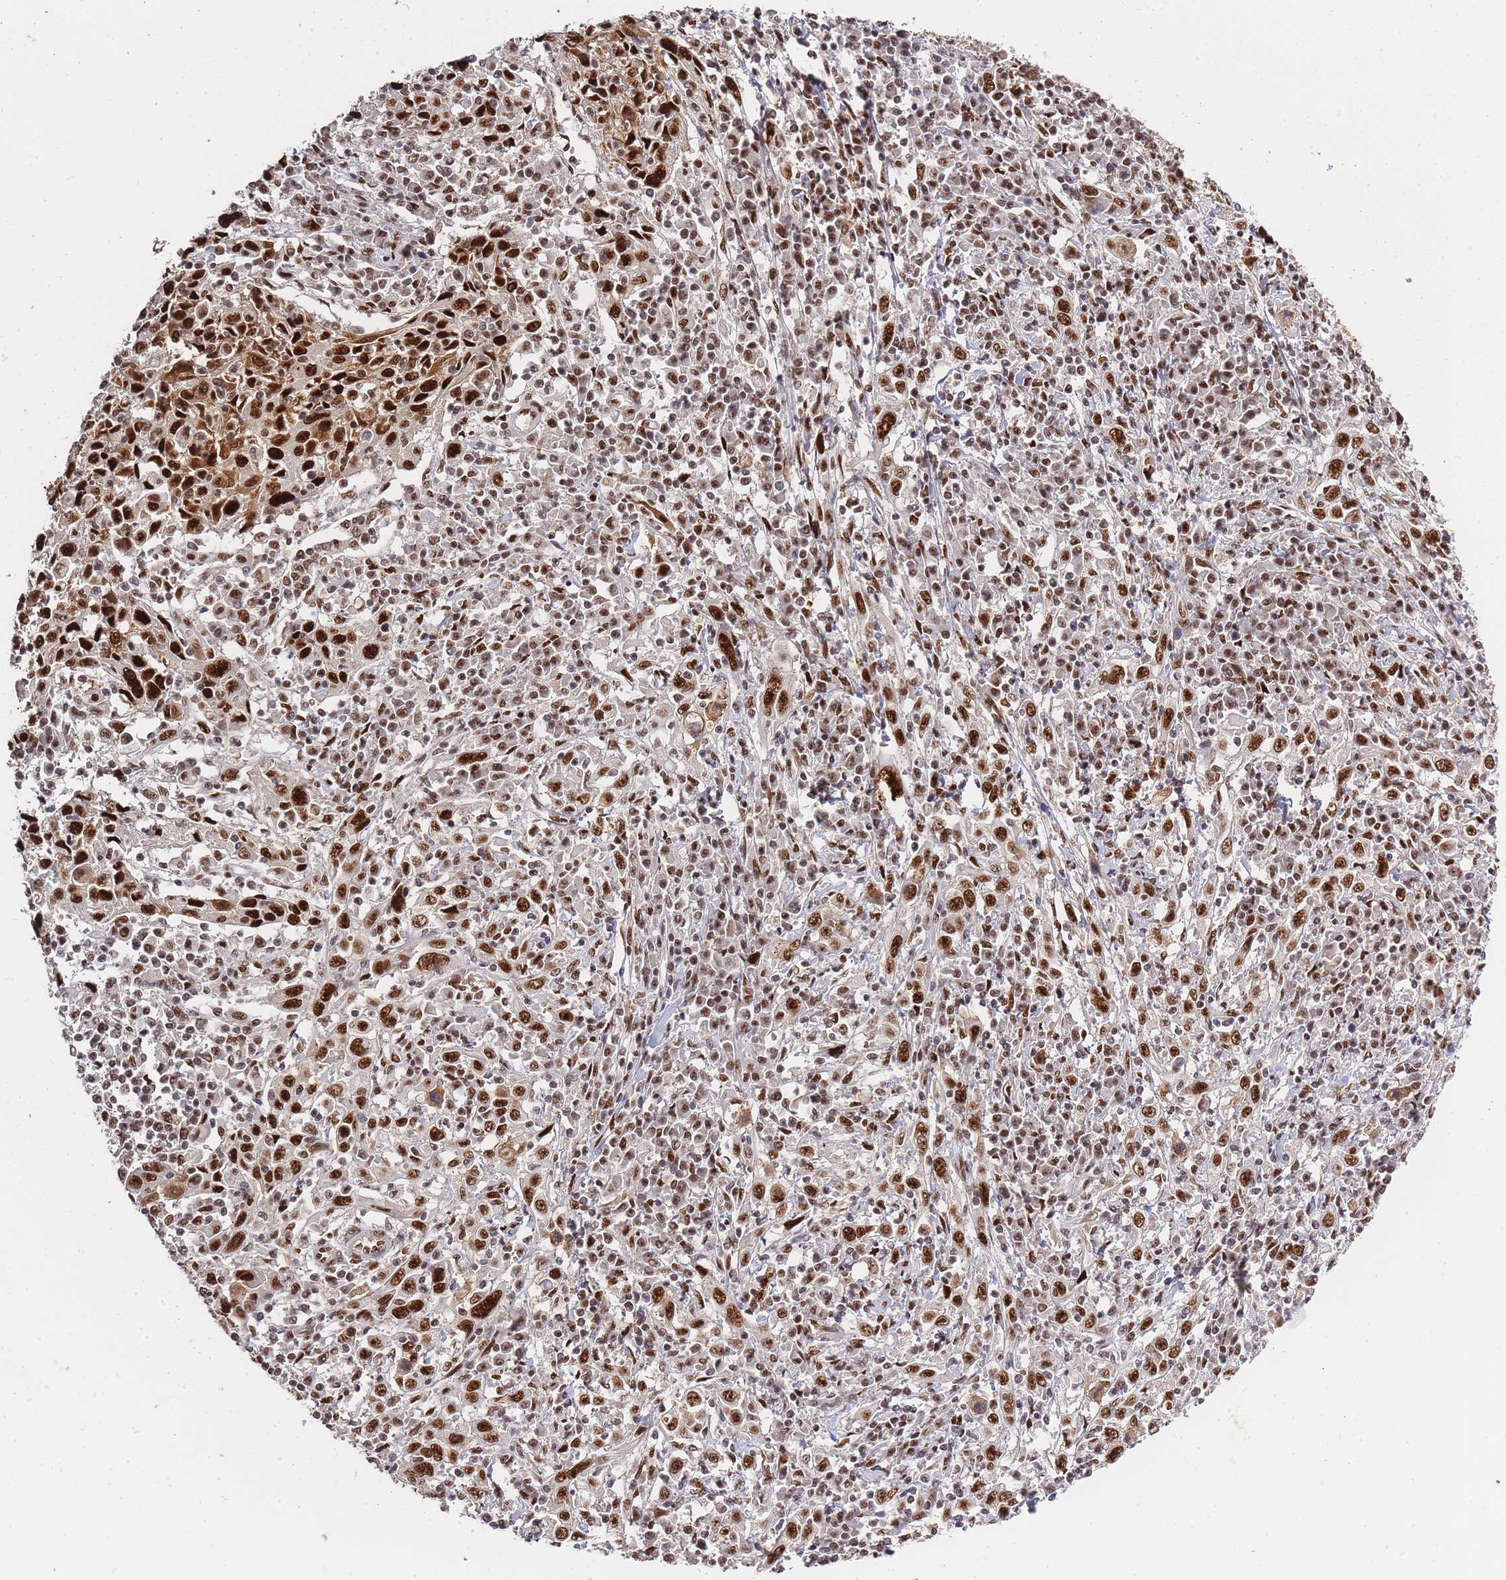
{"staining": {"intensity": "strong", "quantity": ">75%", "location": "nuclear"}, "tissue": "cervical cancer", "cell_type": "Tumor cells", "image_type": "cancer", "snomed": [{"axis": "morphology", "description": "Squamous cell carcinoma, NOS"}, {"axis": "topography", "description": "Cervix"}], "caption": "Tumor cells display high levels of strong nuclear staining in about >75% of cells in human cervical cancer (squamous cell carcinoma). (DAB = brown stain, brightfield microscopy at high magnification).", "gene": "PRKDC", "patient": {"sex": "female", "age": 46}}